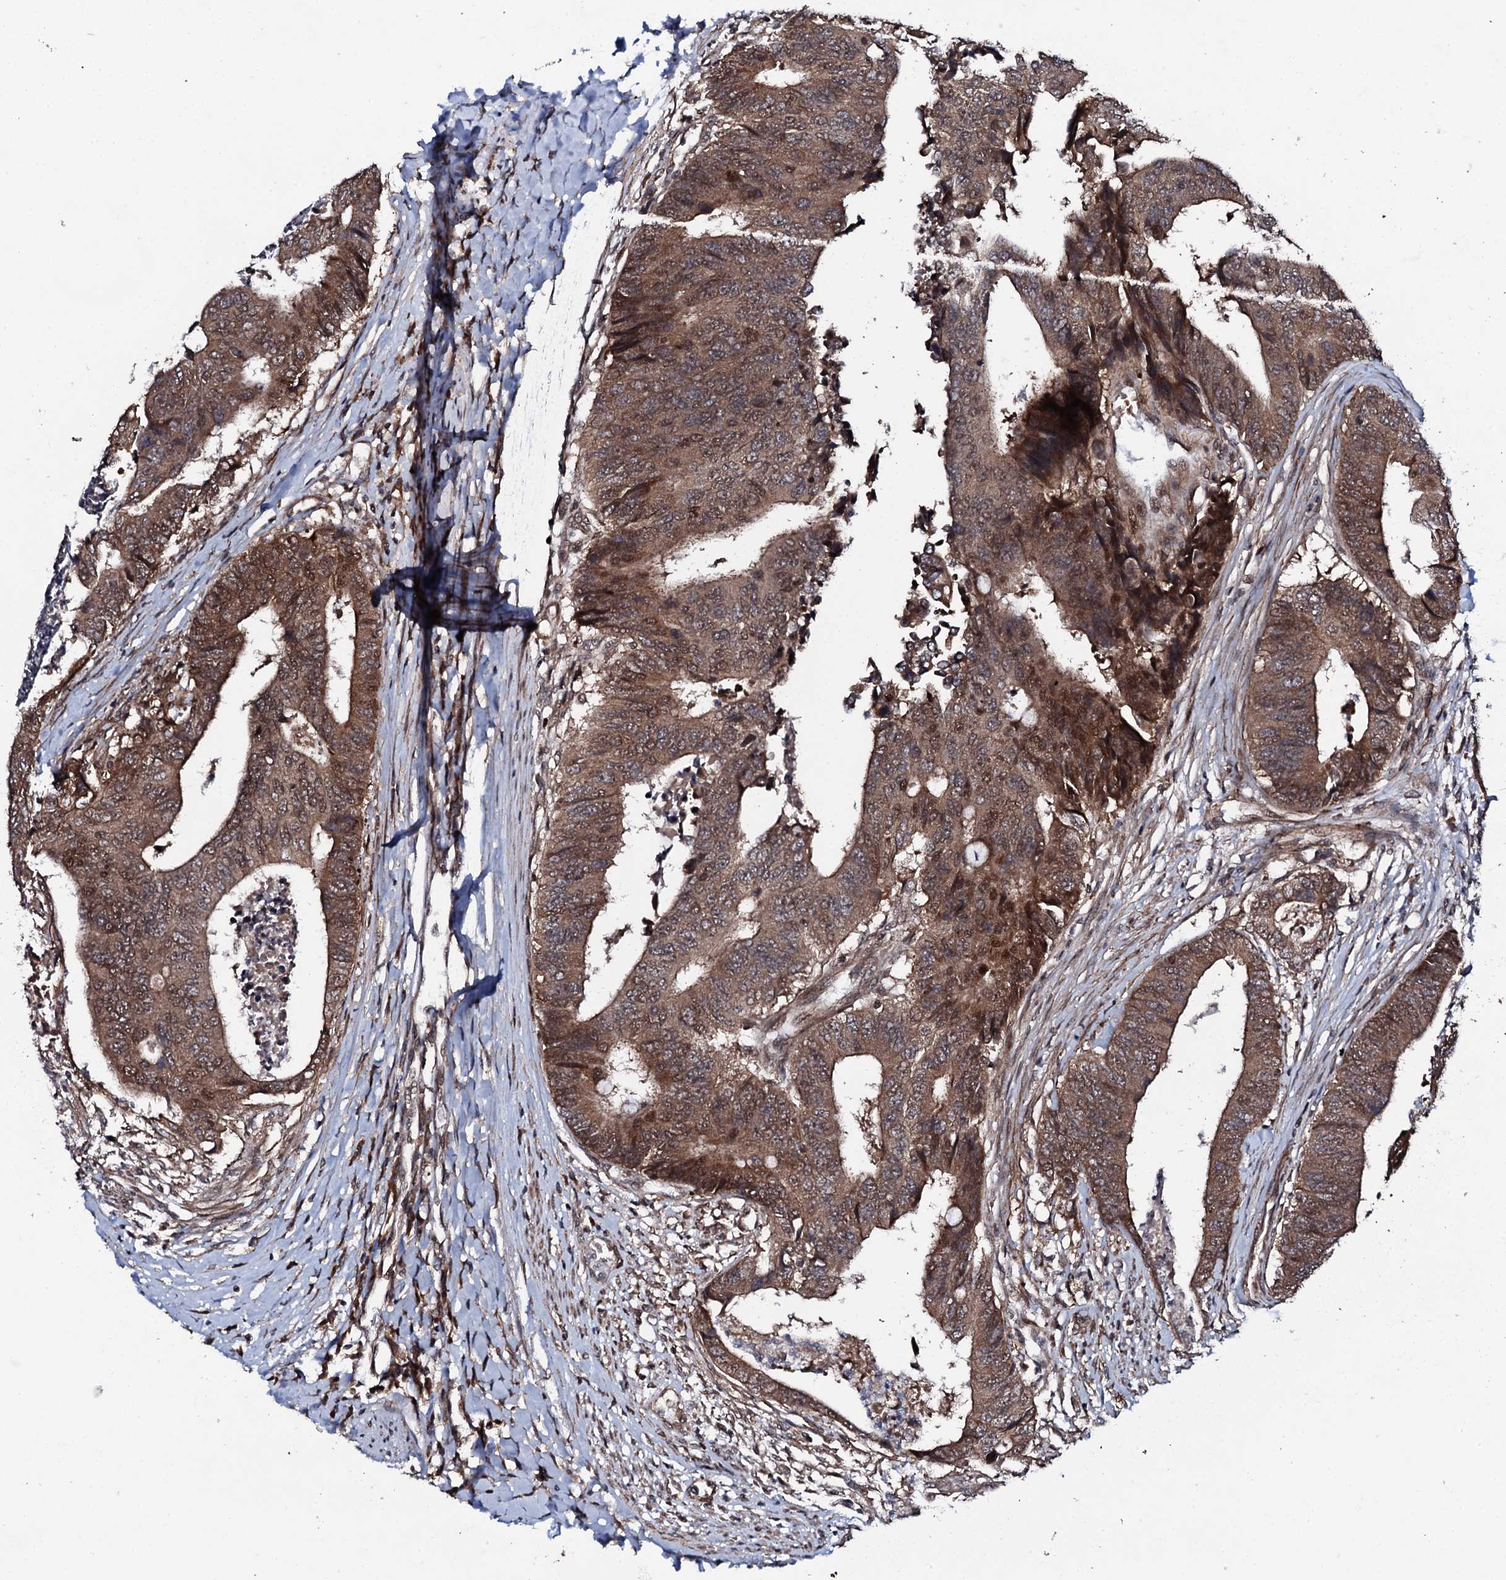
{"staining": {"intensity": "moderate", "quantity": ">75%", "location": "cytoplasmic/membranous,nuclear"}, "tissue": "colorectal cancer", "cell_type": "Tumor cells", "image_type": "cancer", "snomed": [{"axis": "morphology", "description": "Adenocarcinoma, NOS"}, {"axis": "topography", "description": "Rectum"}], "caption": "Brown immunohistochemical staining in colorectal cancer reveals moderate cytoplasmic/membranous and nuclear positivity in approximately >75% of tumor cells.", "gene": "FAM111A", "patient": {"sex": "male", "age": 84}}